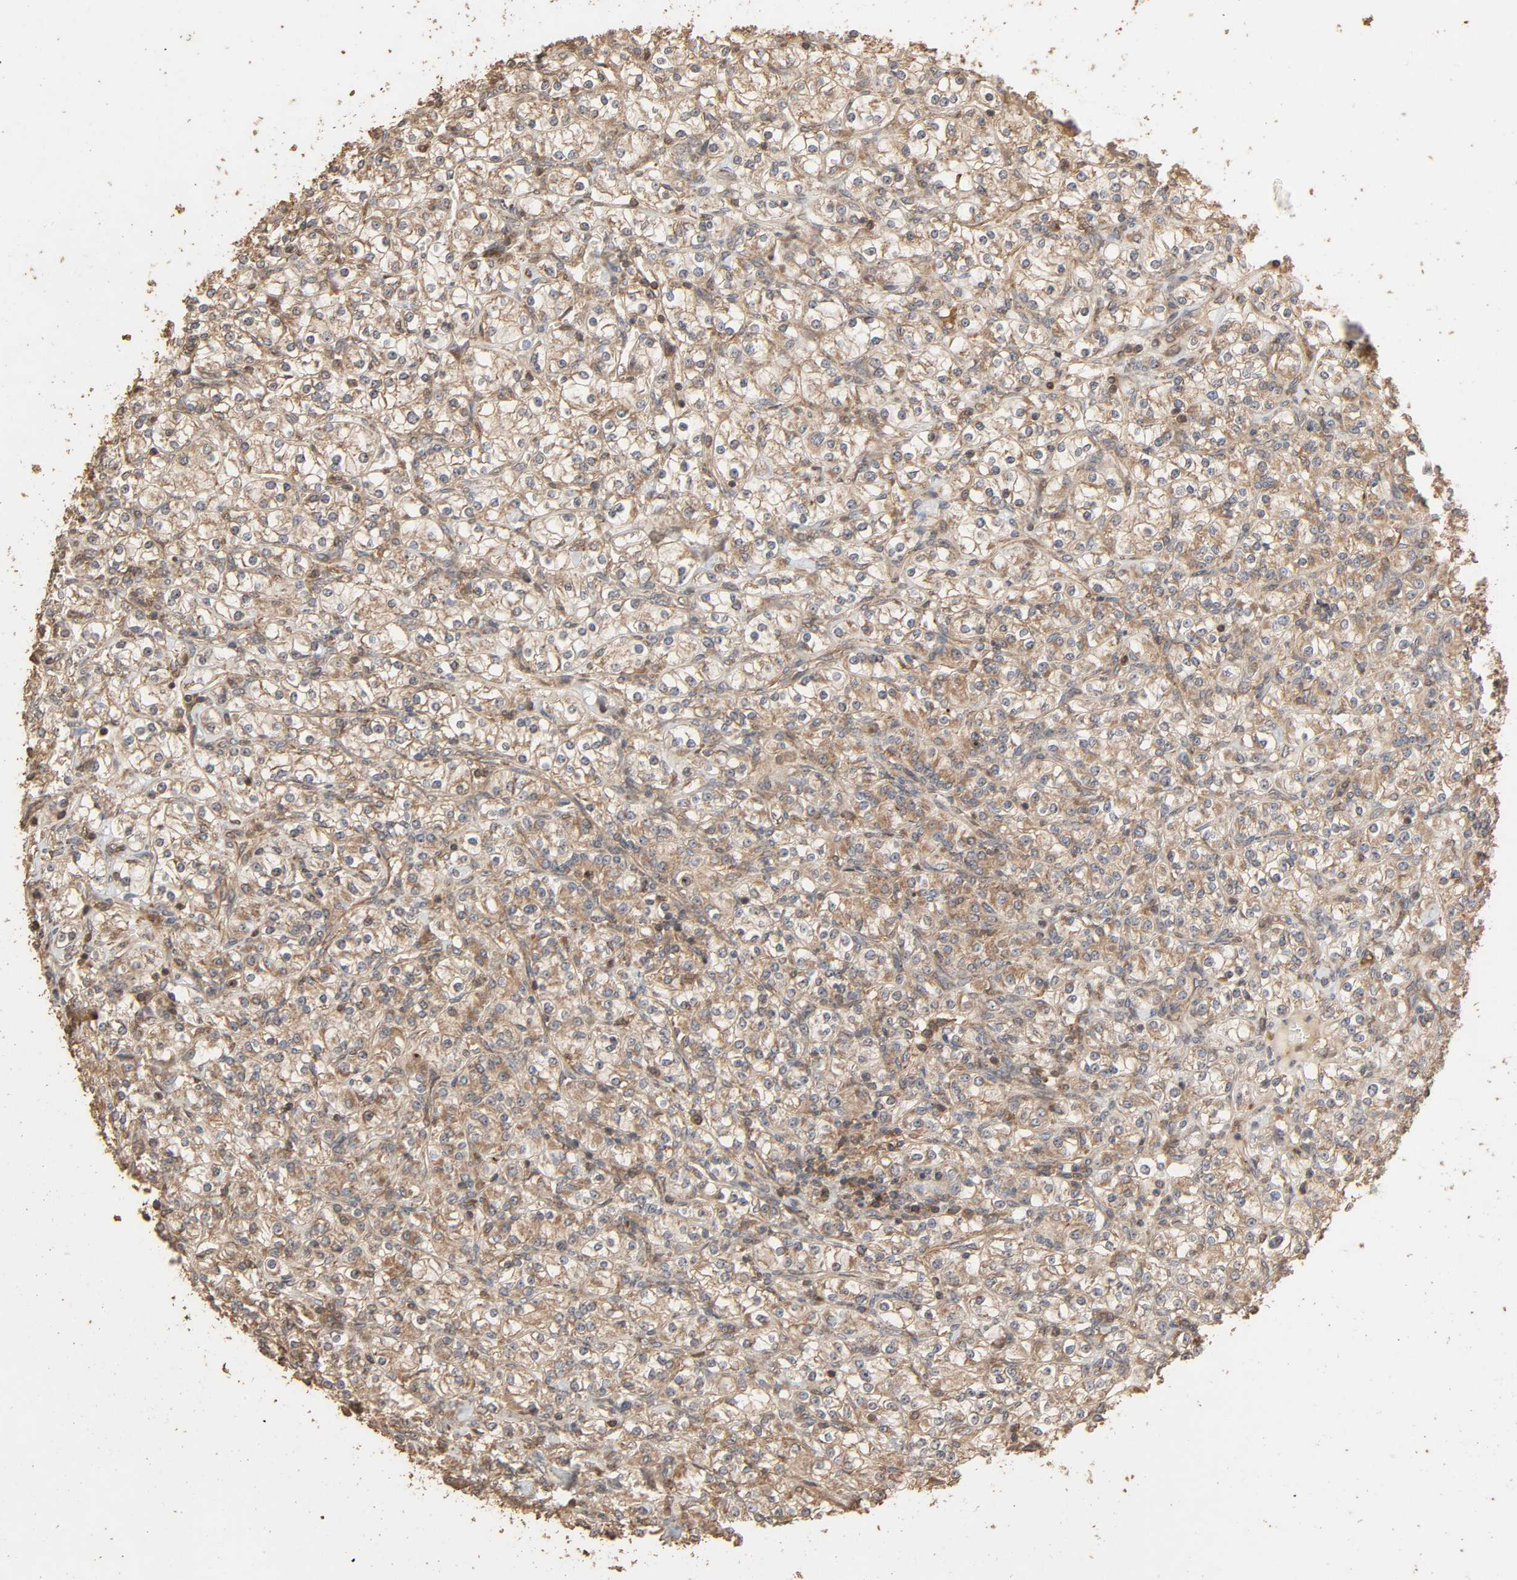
{"staining": {"intensity": "moderate", "quantity": "25%-75%", "location": "cytoplasmic/membranous"}, "tissue": "renal cancer", "cell_type": "Tumor cells", "image_type": "cancer", "snomed": [{"axis": "morphology", "description": "Adenocarcinoma, NOS"}, {"axis": "topography", "description": "Kidney"}], "caption": "IHC histopathology image of renal cancer (adenocarcinoma) stained for a protein (brown), which displays medium levels of moderate cytoplasmic/membranous positivity in approximately 25%-75% of tumor cells.", "gene": "RPS6KA6", "patient": {"sex": "male", "age": 77}}